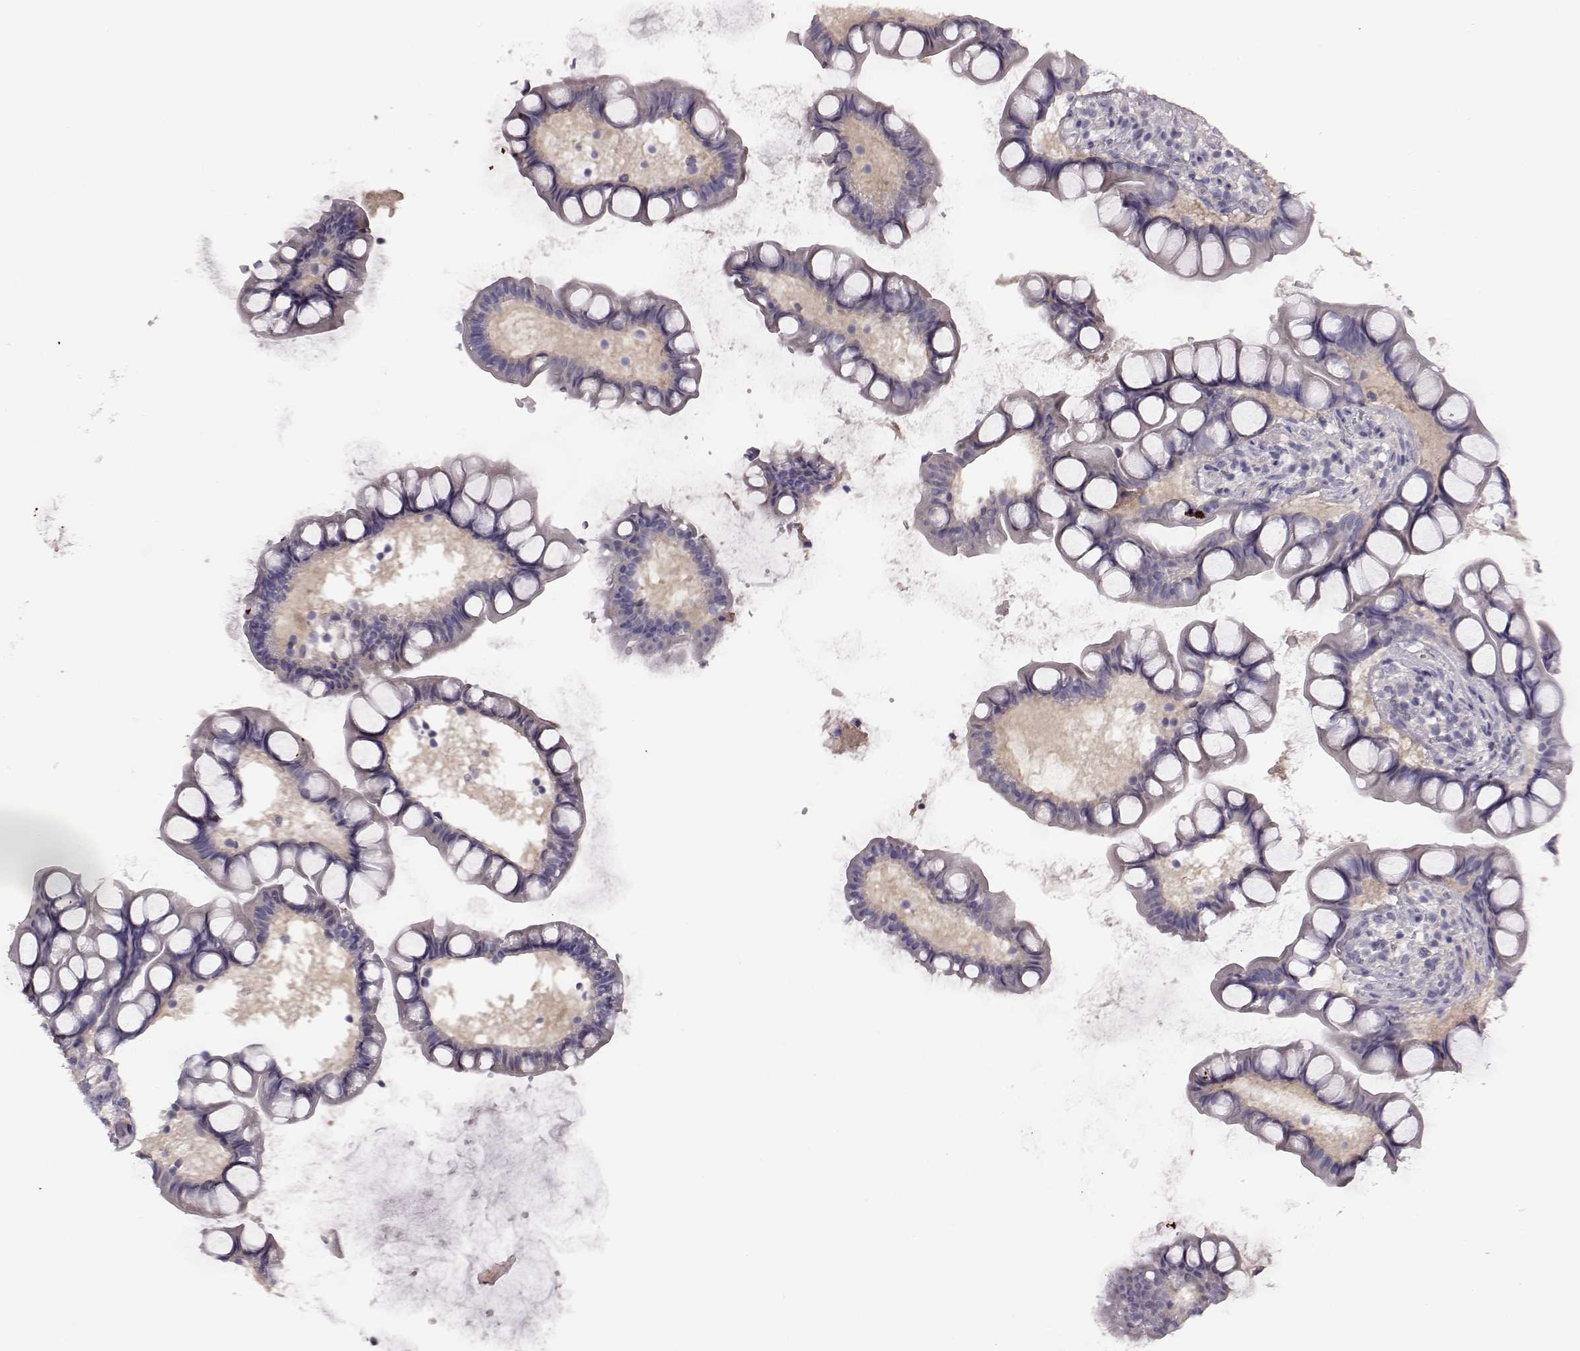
{"staining": {"intensity": "weak", "quantity": "<25%", "location": "cytoplasmic/membranous"}, "tissue": "small intestine", "cell_type": "Glandular cells", "image_type": "normal", "snomed": [{"axis": "morphology", "description": "Normal tissue, NOS"}, {"axis": "topography", "description": "Small intestine"}], "caption": "This is an IHC micrograph of normal small intestine. There is no staining in glandular cells.", "gene": "C10orf62", "patient": {"sex": "male", "age": 70}}